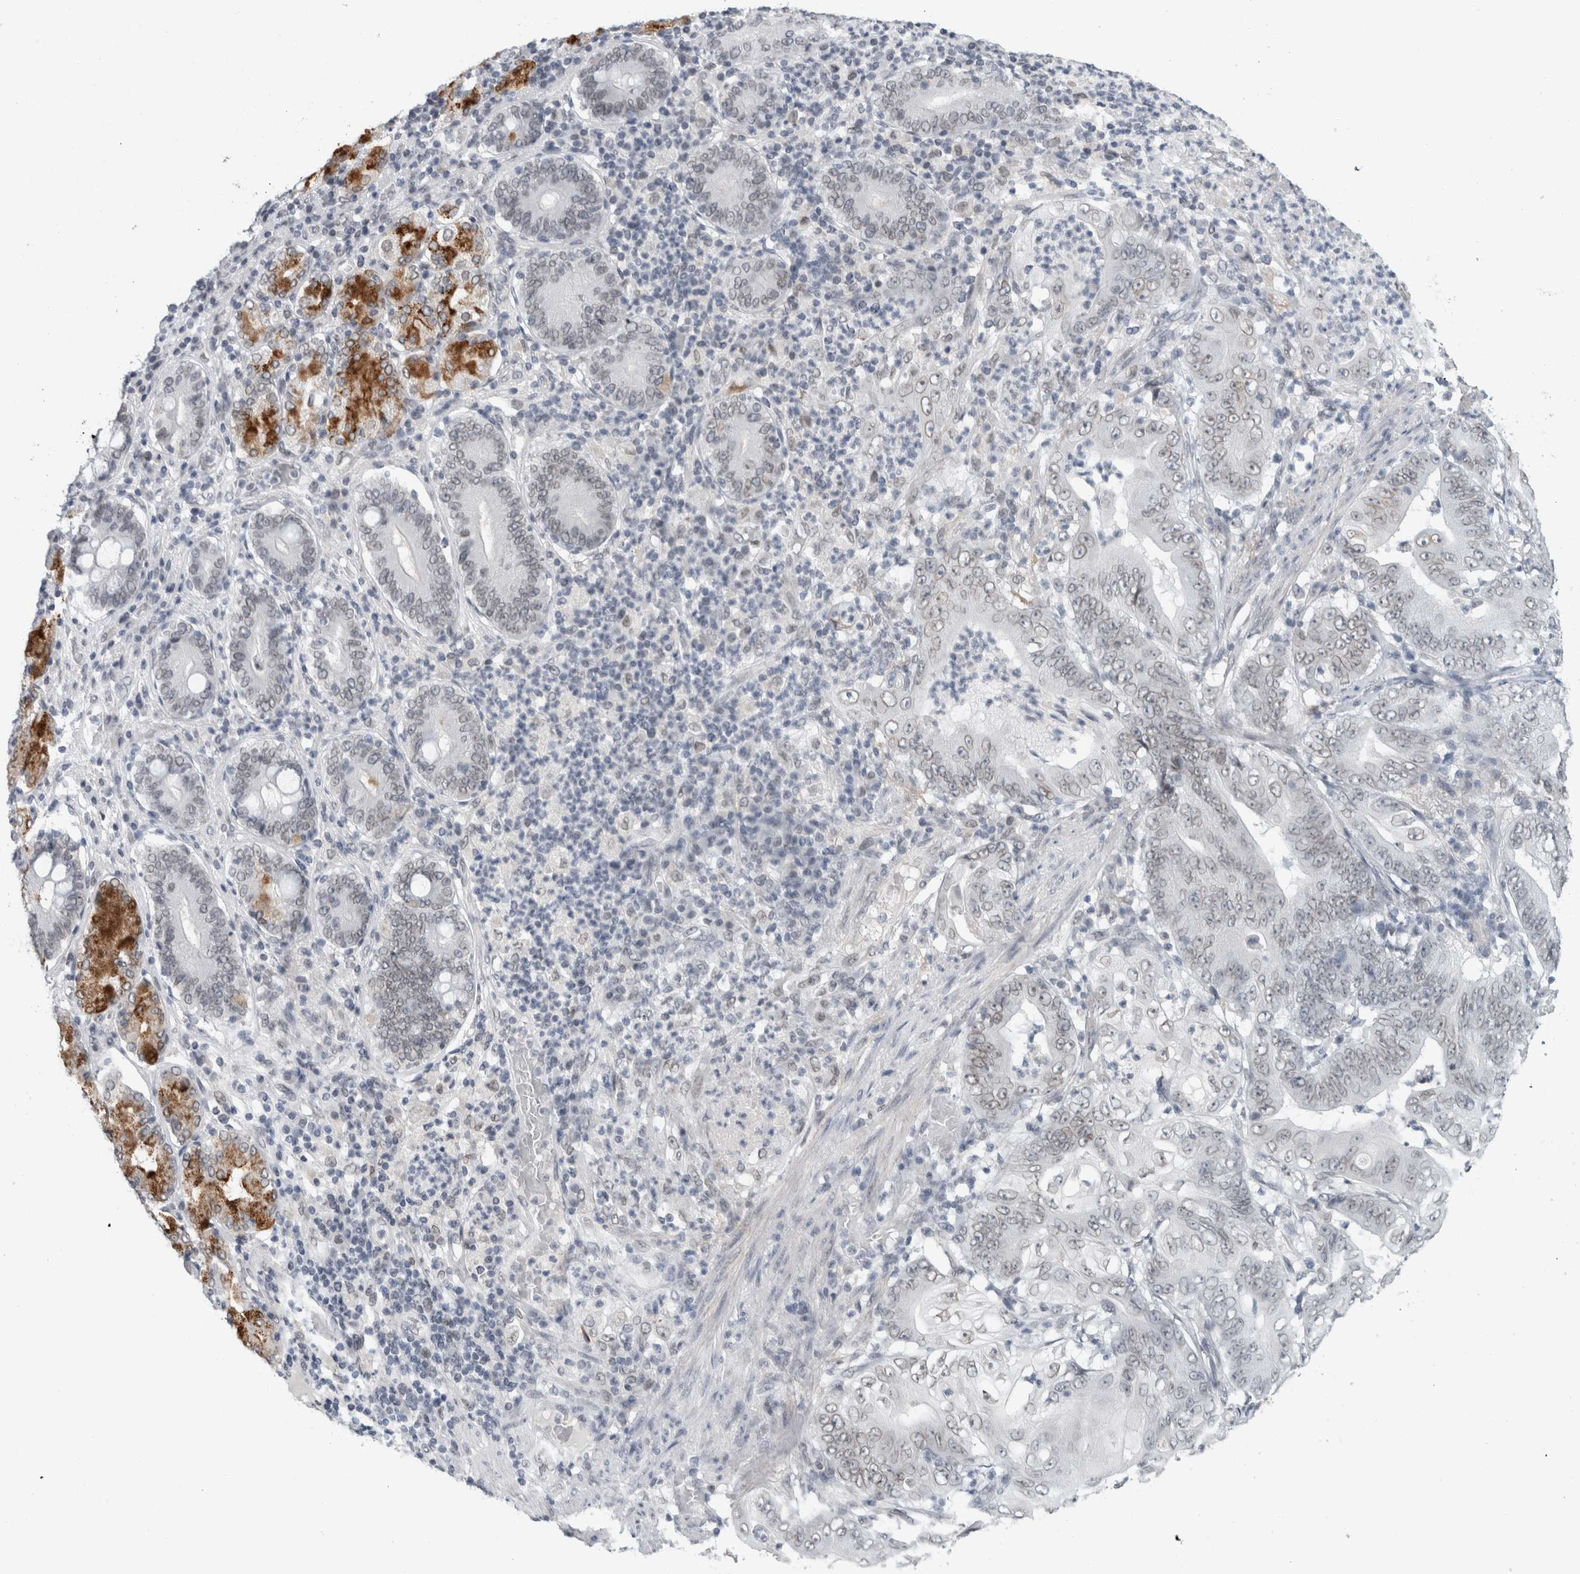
{"staining": {"intensity": "weak", "quantity": "<25%", "location": "cytoplasmic/membranous,nuclear"}, "tissue": "stomach cancer", "cell_type": "Tumor cells", "image_type": "cancer", "snomed": [{"axis": "morphology", "description": "Adenocarcinoma, NOS"}, {"axis": "topography", "description": "Stomach"}], "caption": "There is no significant expression in tumor cells of adenocarcinoma (stomach).", "gene": "ZNF770", "patient": {"sex": "female", "age": 73}}